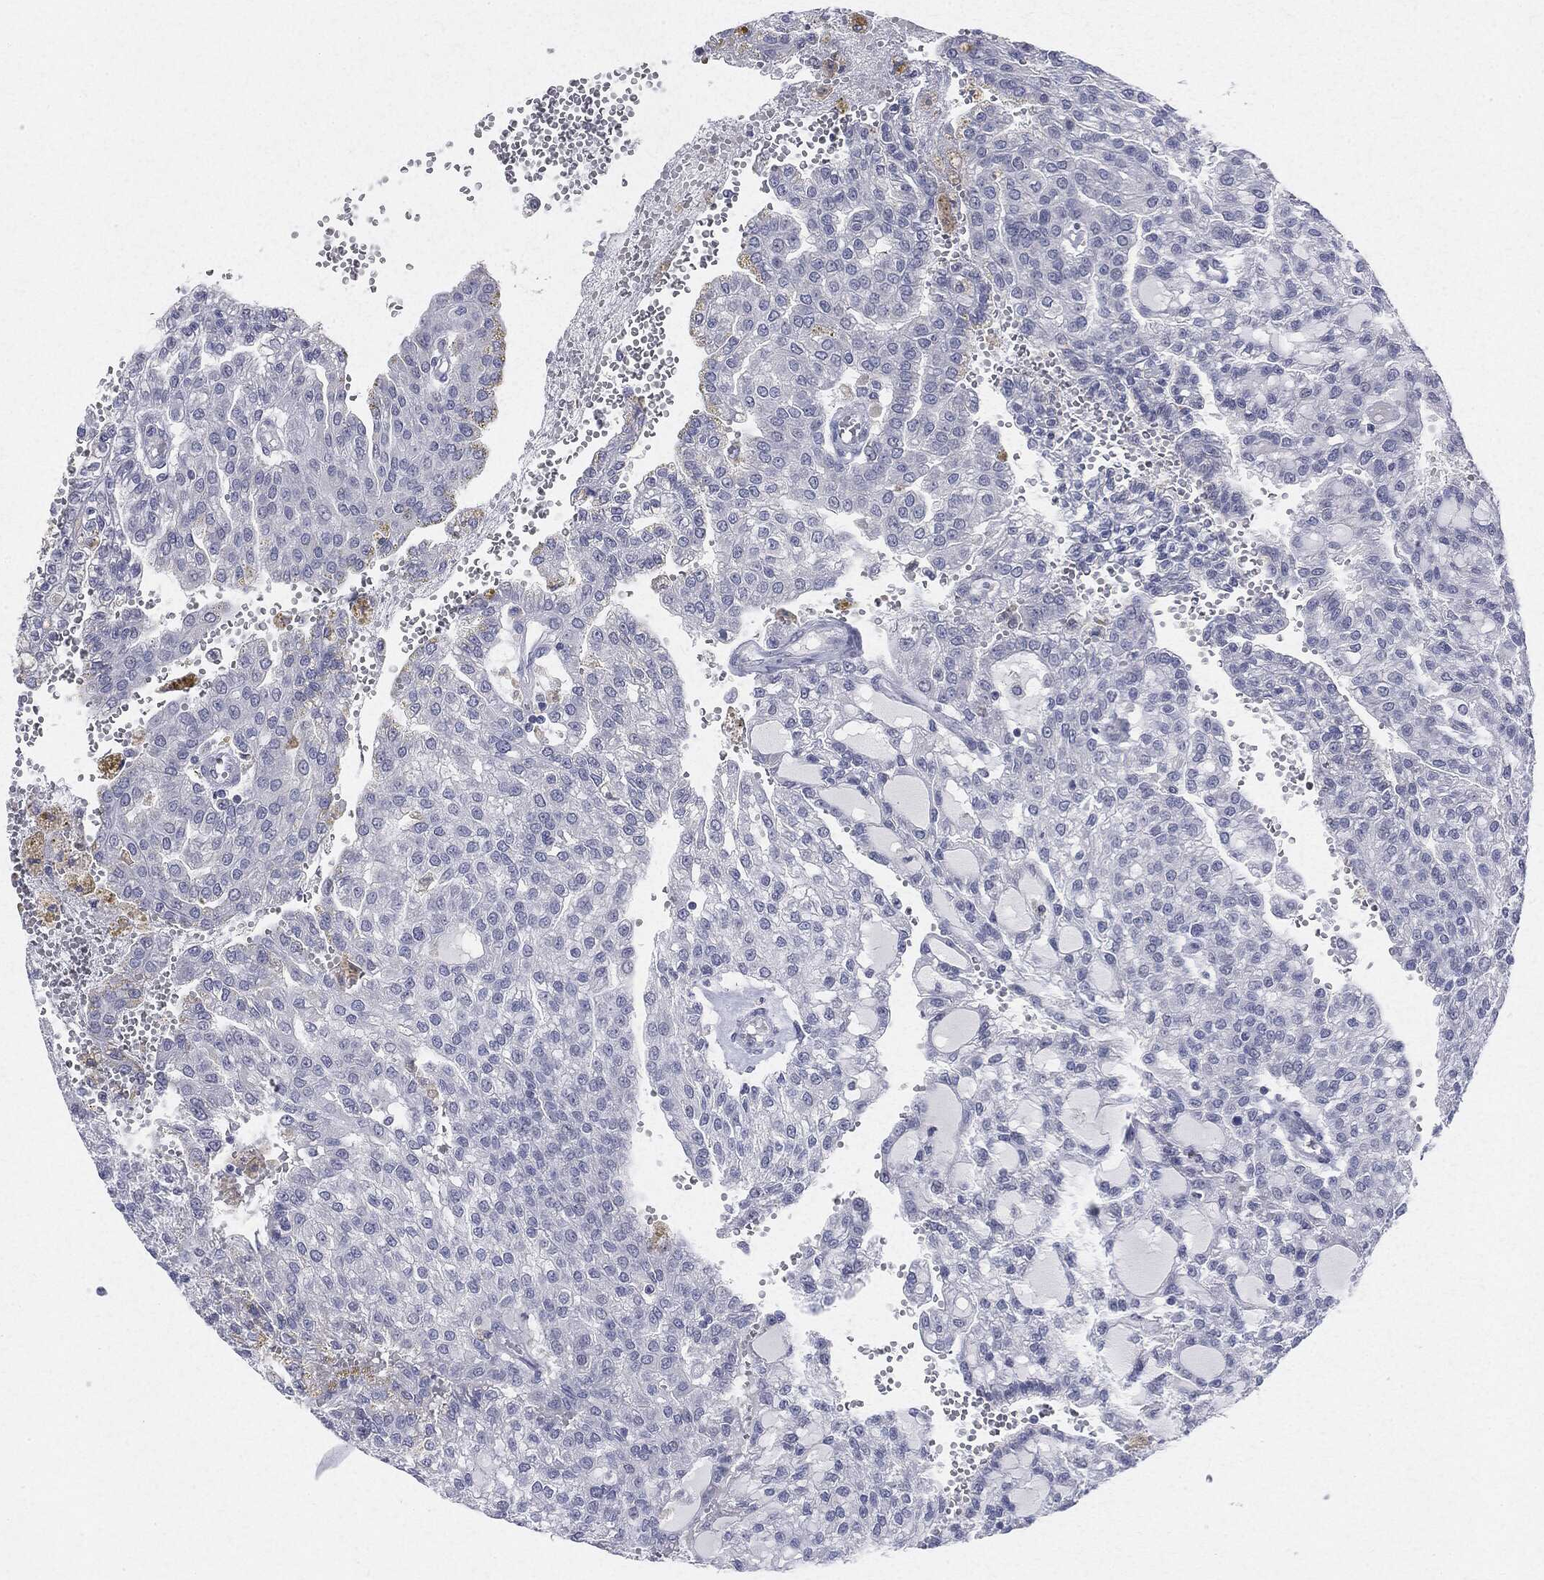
{"staining": {"intensity": "negative", "quantity": "none", "location": "none"}, "tissue": "renal cancer", "cell_type": "Tumor cells", "image_type": "cancer", "snomed": [{"axis": "morphology", "description": "Adenocarcinoma, NOS"}, {"axis": "topography", "description": "Kidney"}], "caption": "Micrograph shows no significant protein positivity in tumor cells of adenocarcinoma (renal). (Stains: DAB IHC with hematoxylin counter stain, Microscopy: brightfield microscopy at high magnification).", "gene": "CGB1", "patient": {"sex": "male", "age": 63}}